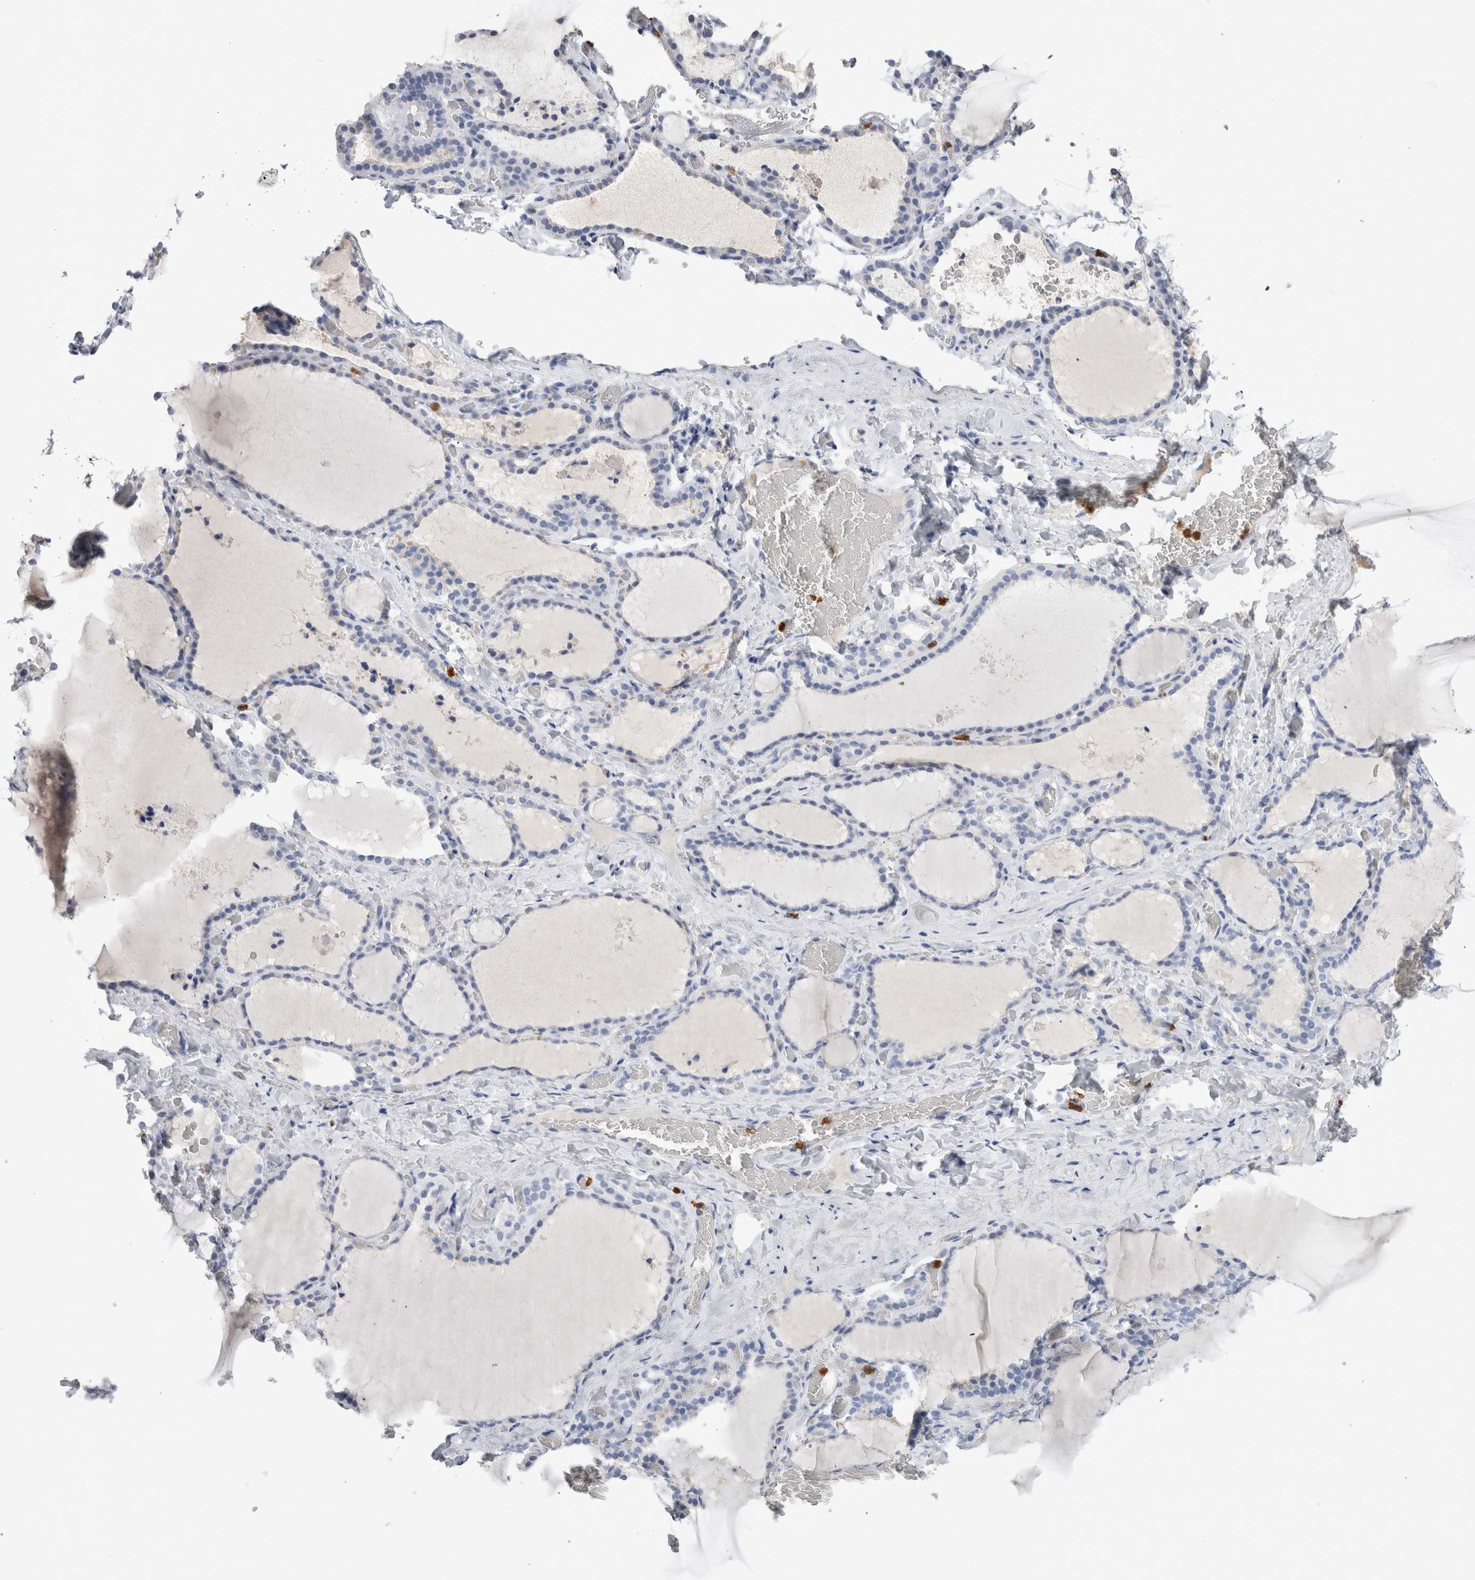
{"staining": {"intensity": "negative", "quantity": "none", "location": "none"}, "tissue": "thyroid gland", "cell_type": "Glandular cells", "image_type": "normal", "snomed": [{"axis": "morphology", "description": "Normal tissue, NOS"}, {"axis": "topography", "description": "Thyroid gland"}], "caption": "A high-resolution photomicrograph shows immunohistochemistry staining of normal thyroid gland, which demonstrates no significant staining in glandular cells.", "gene": "S100A12", "patient": {"sex": "female", "age": 22}}